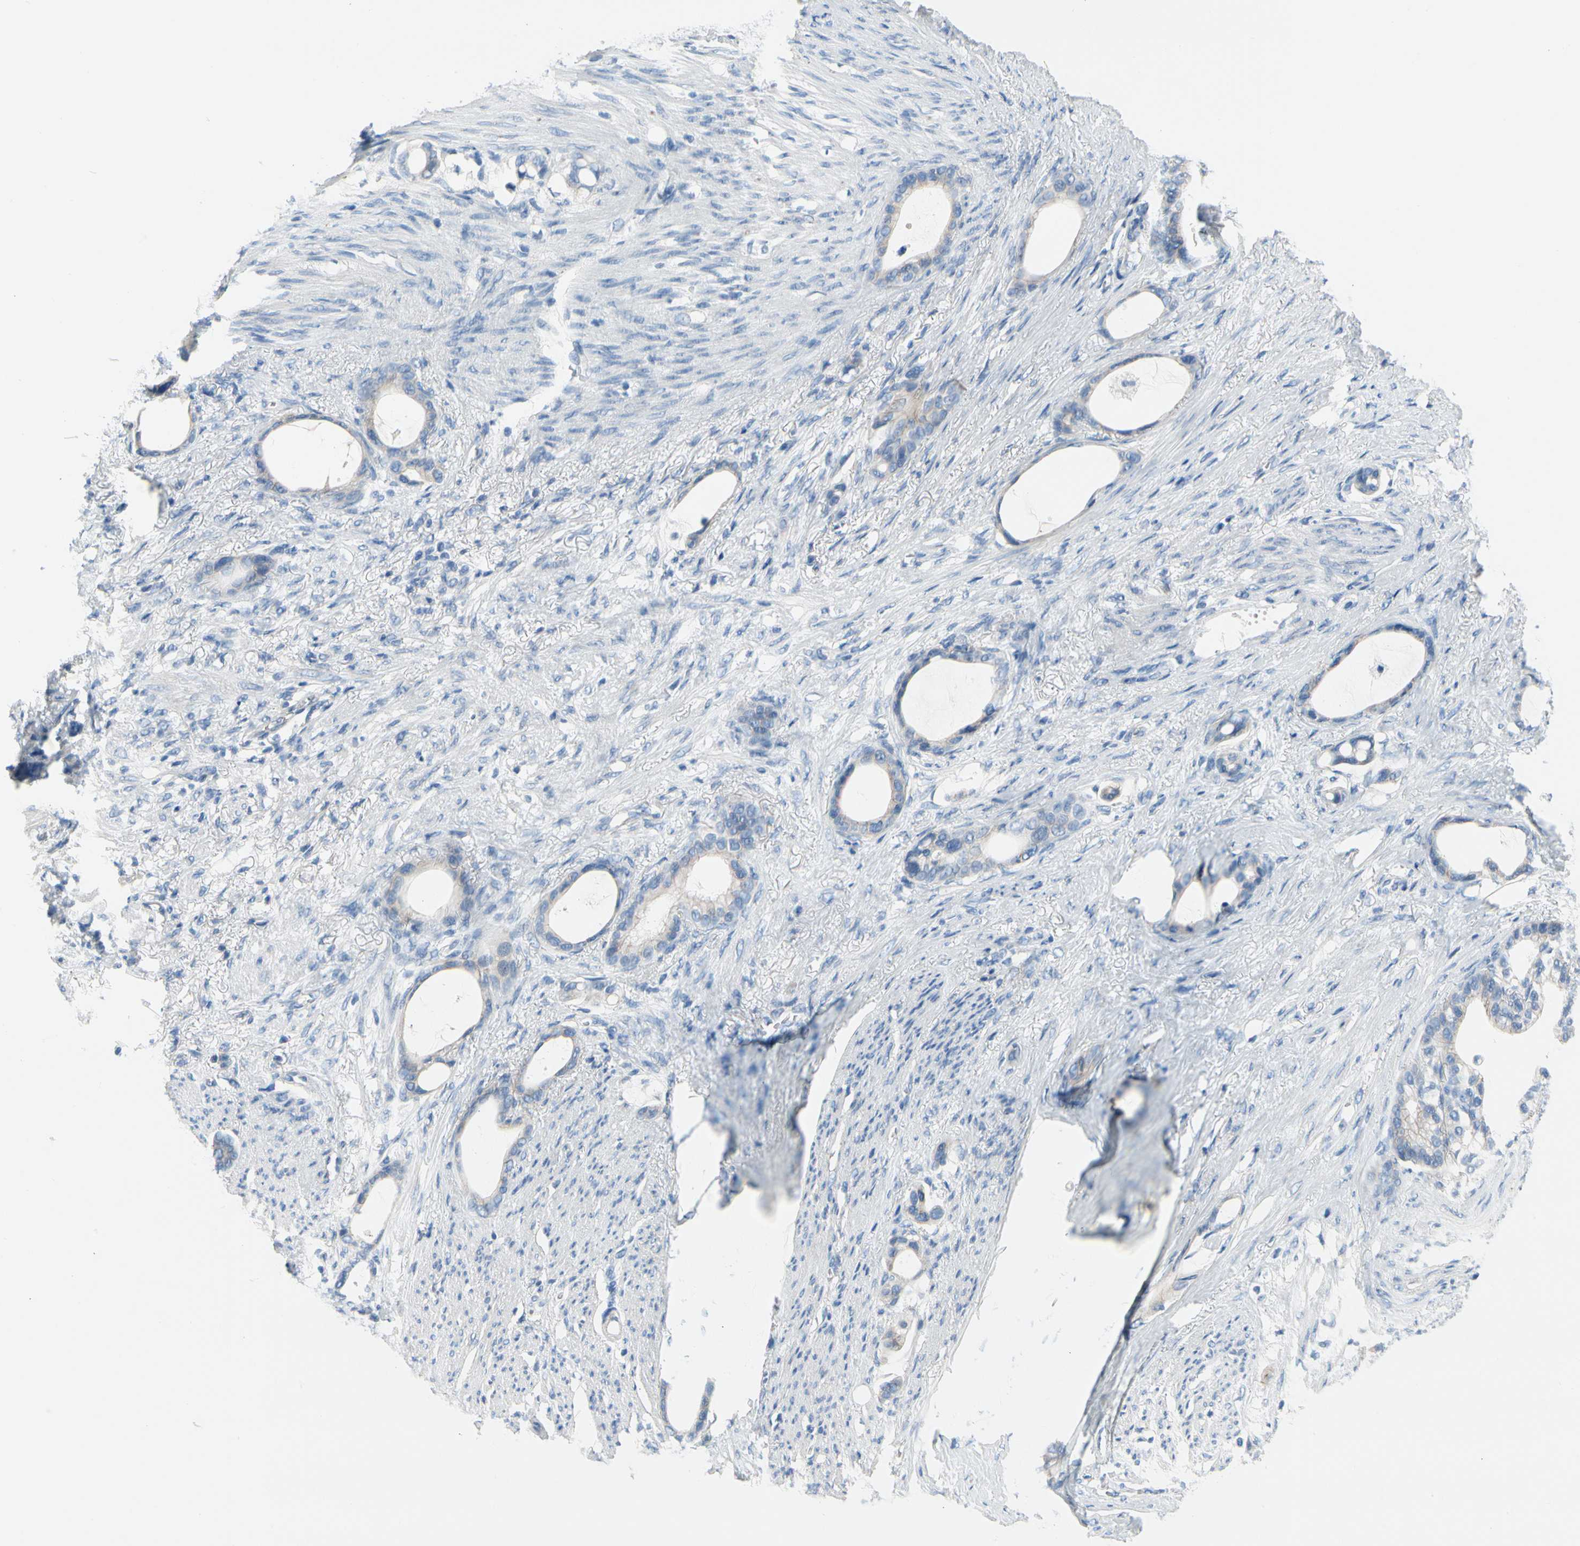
{"staining": {"intensity": "weak", "quantity": "25%-75%", "location": "cytoplasmic/membranous"}, "tissue": "stomach cancer", "cell_type": "Tumor cells", "image_type": "cancer", "snomed": [{"axis": "morphology", "description": "Adenocarcinoma, NOS"}, {"axis": "topography", "description": "Stomach"}], "caption": "The immunohistochemical stain highlights weak cytoplasmic/membranous staining in tumor cells of stomach adenocarcinoma tissue.", "gene": "CA14", "patient": {"sex": "female", "age": 75}}